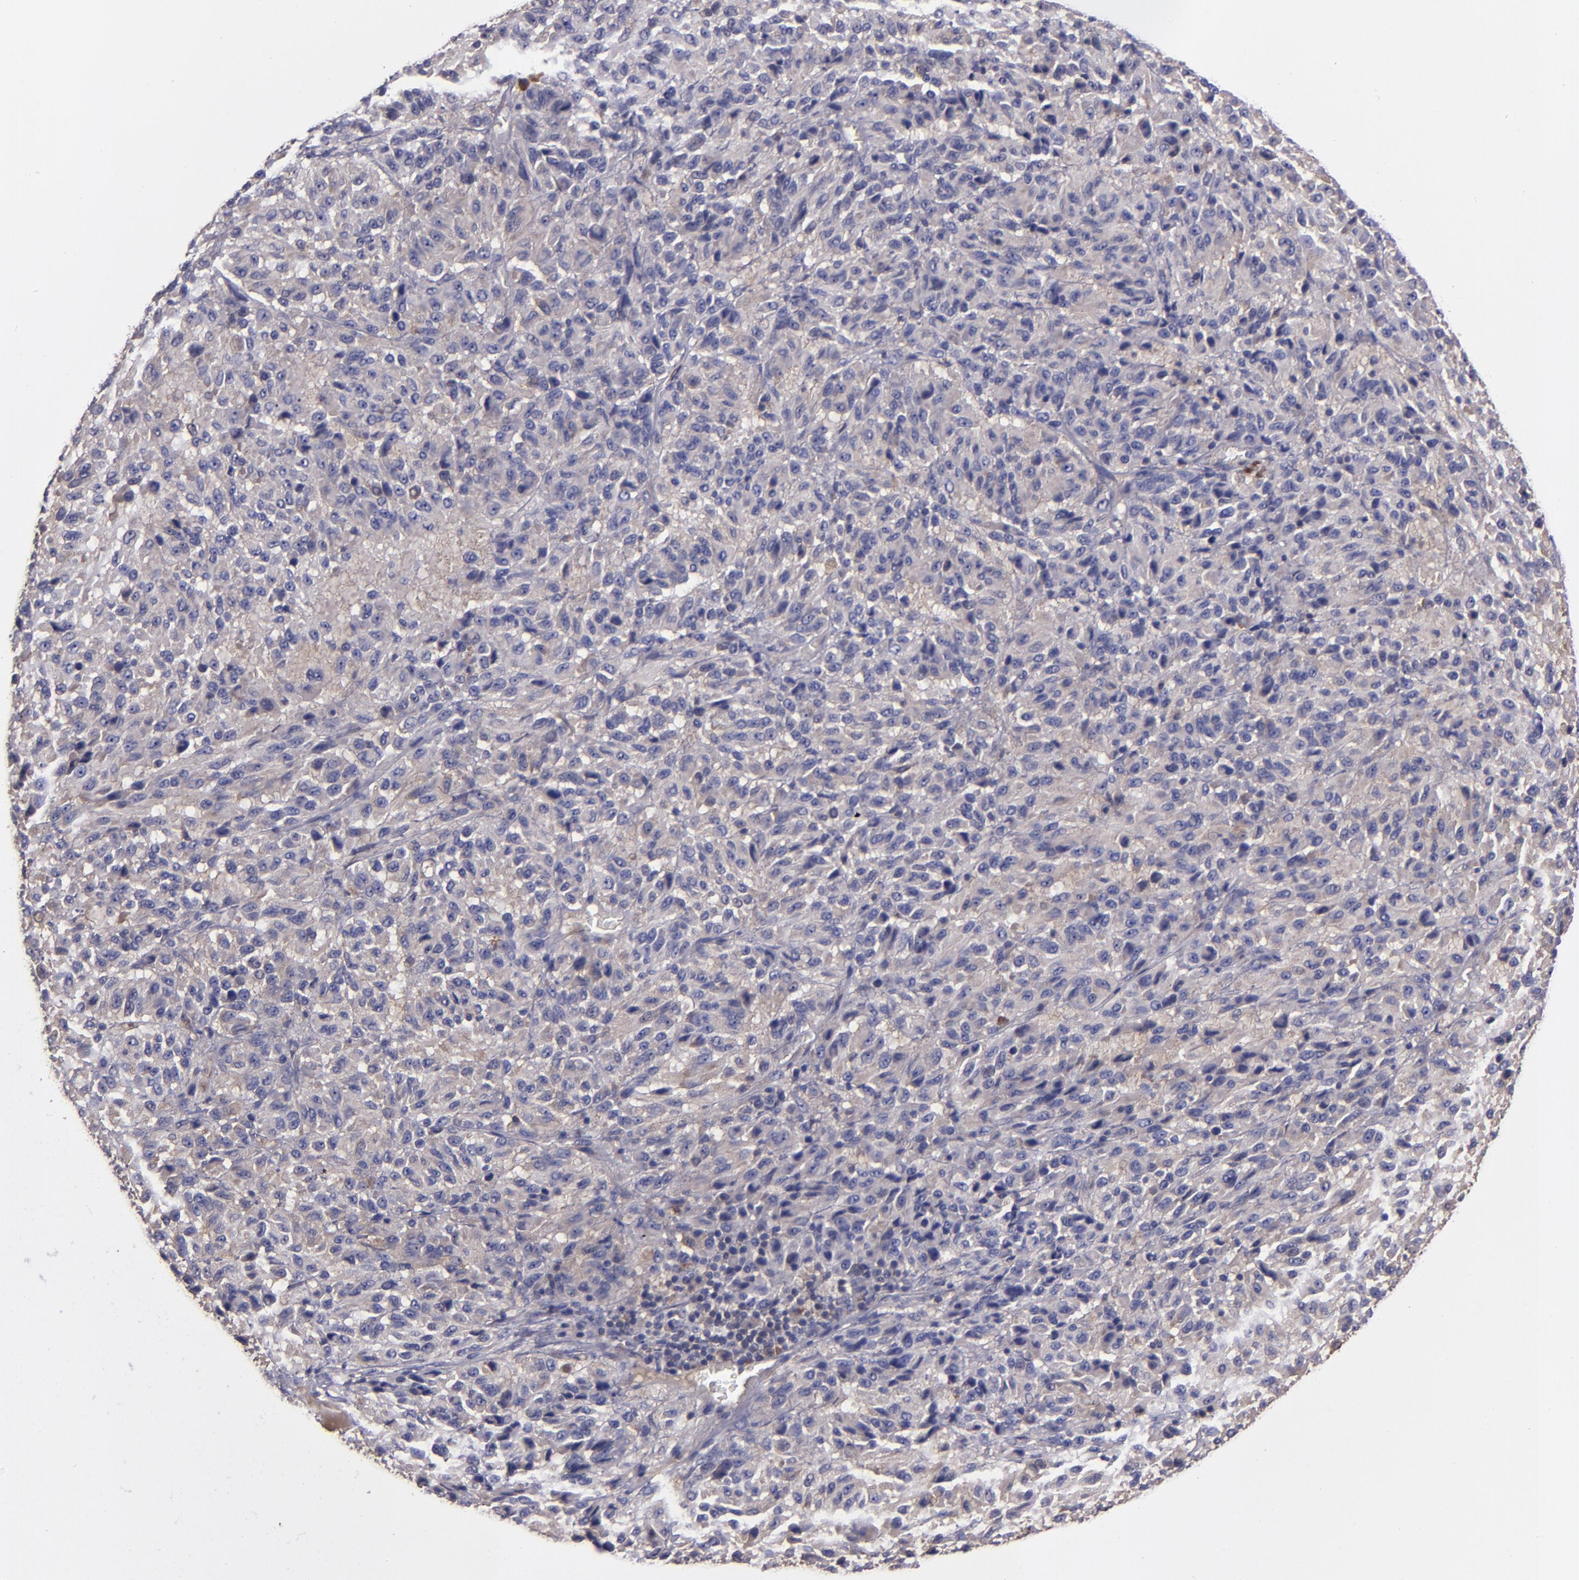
{"staining": {"intensity": "weak", "quantity": "<25%", "location": "cytoplasmic/membranous"}, "tissue": "melanoma", "cell_type": "Tumor cells", "image_type": "cancer", "snomed": [{"axis": "morphology", "description": "Malignant melanoma, Metastatic site"}, {"axis": "topography", "description": "Lung"}], "caption": "Protein analysis of malignant melanoma (metastatic site) demonstrates no significant expression in tumor cells. (DAB immunohistochemistry visualized using brightfield microscopy, high magnification).", "gene": "CARS1", "patient": {"sex": "male", "age": 64}}